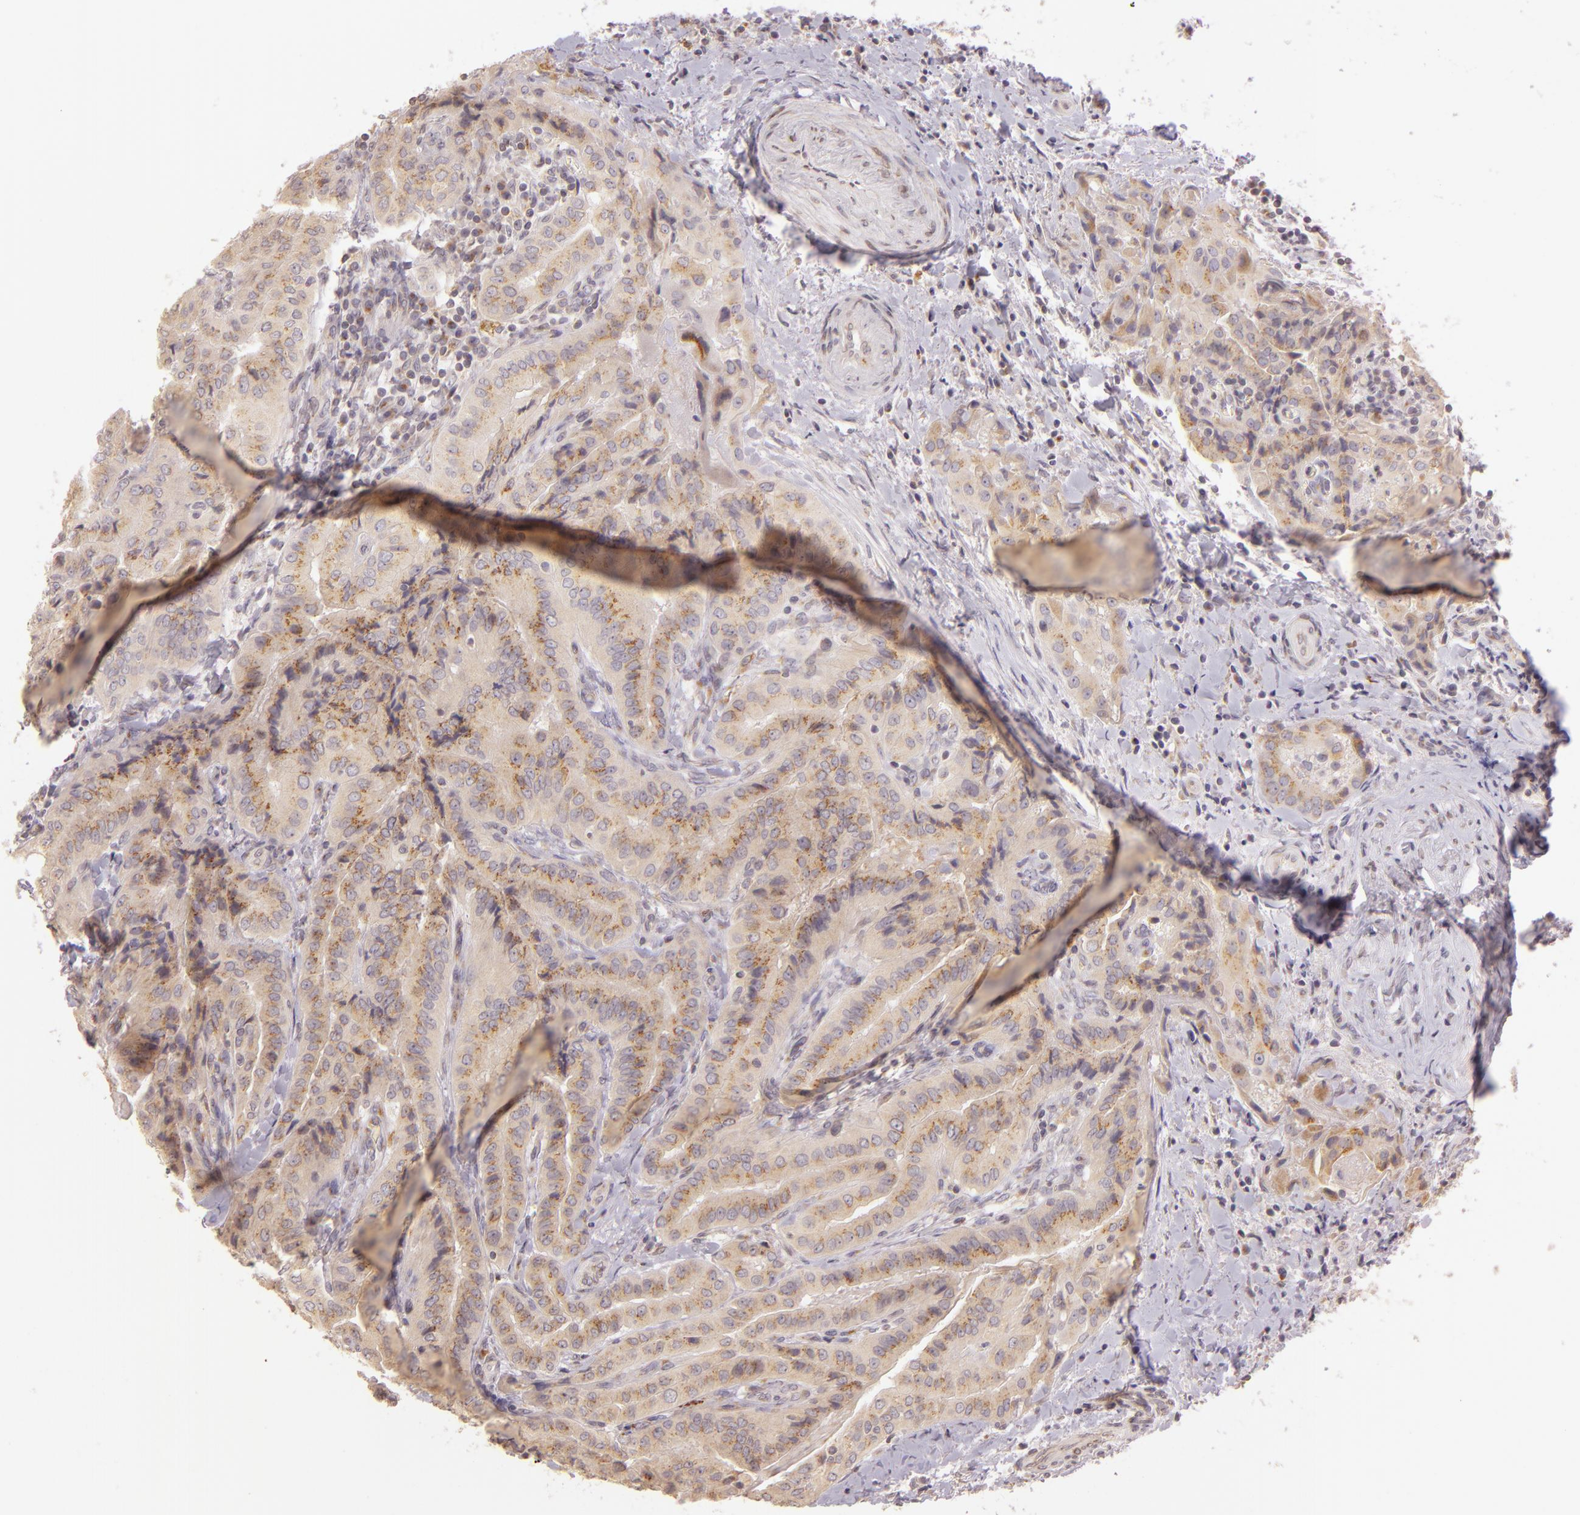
{"staining": {"intensity": "moderate", "quantity": ">75%", "location": "cytoplasmic/membranous"}, "tissue": "thyroid cancer", "cell_type": "Tumor cells", "image_type": "cancer", "snomed": [{"axis": "morphology", "description": "Papillary adenocarcinoma, NOS"}, {"axis": "topography", "description": "Thyroid gland"}], "caption": "A histopathology image showing moderate cytoplasmic/membranous expression in about >75% of tumor cells in thyroid cancer, as visualized by brown immunohistochemical staining.", "gene": "LGMN", "patient": {"sex": "female", "age": 71}}